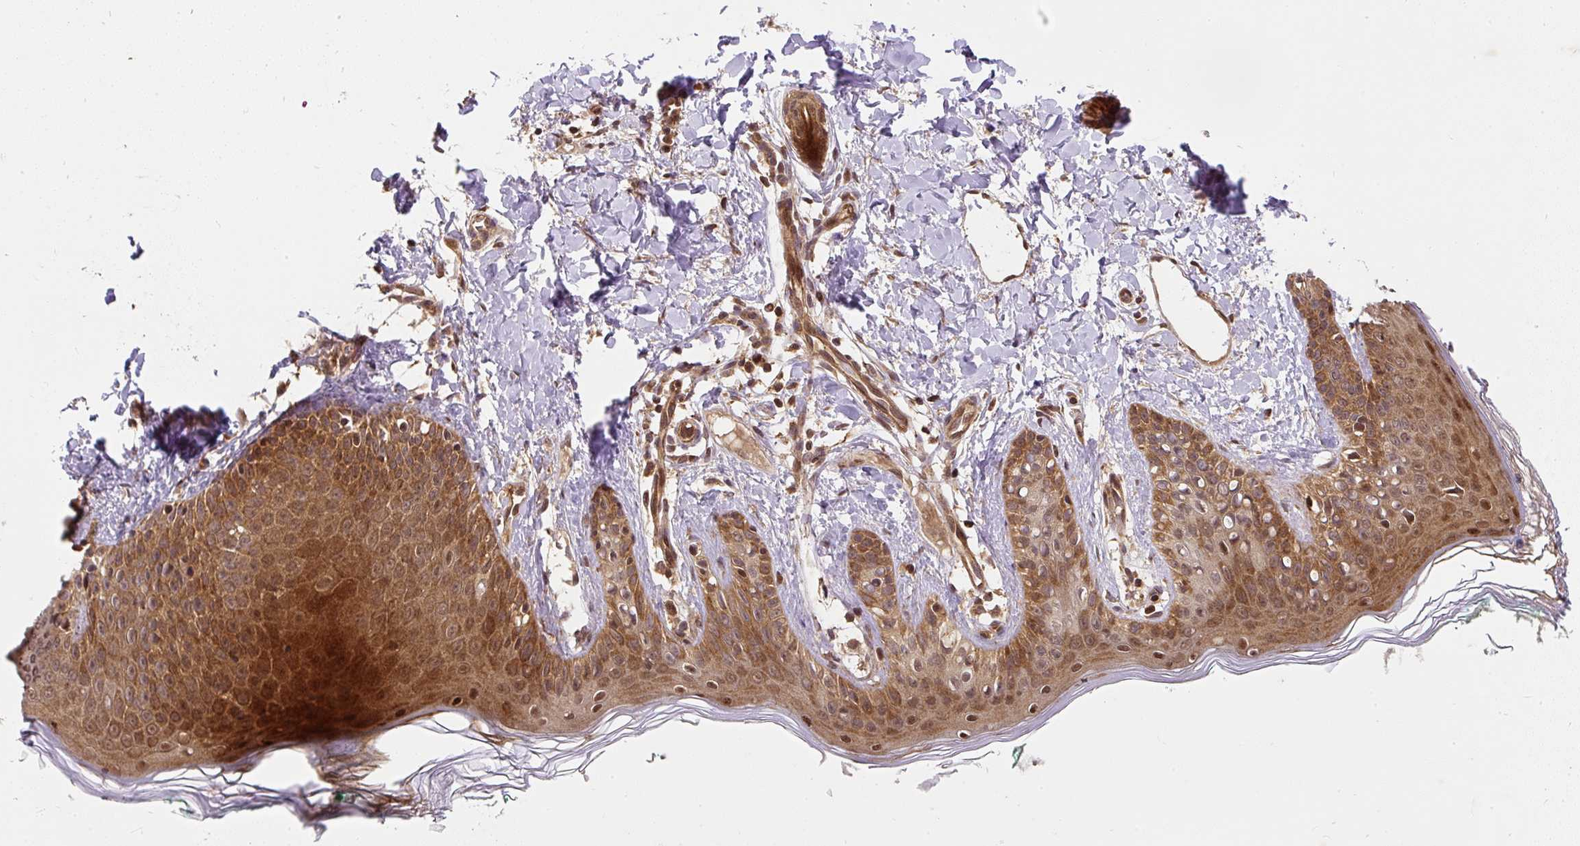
{"staining": {"intensity": "moderate", "quantity": ">75%", "location": "cytoplasmic/membranous,nuclear"}, "tissue": "skin", "cell_type": "Fibroblasts", "image_type": "normal", "snomed": [{"axis": "morphology", "description": "Normal tissue, NOS"}, {"axis": "topography", "description": "Skin"}], "caption": "High-magnification brightfield microscopy of unremarkable skin stained with DAB (brown) and counterstained with hematoxylin (blue). fibroblasts exhibit moderate cytoplasmic/membranous,nuclear positivity is appreciated in about>75% of cells.", "gene": "PSMD1", "patient": {"sex": "male", "age": 16}}